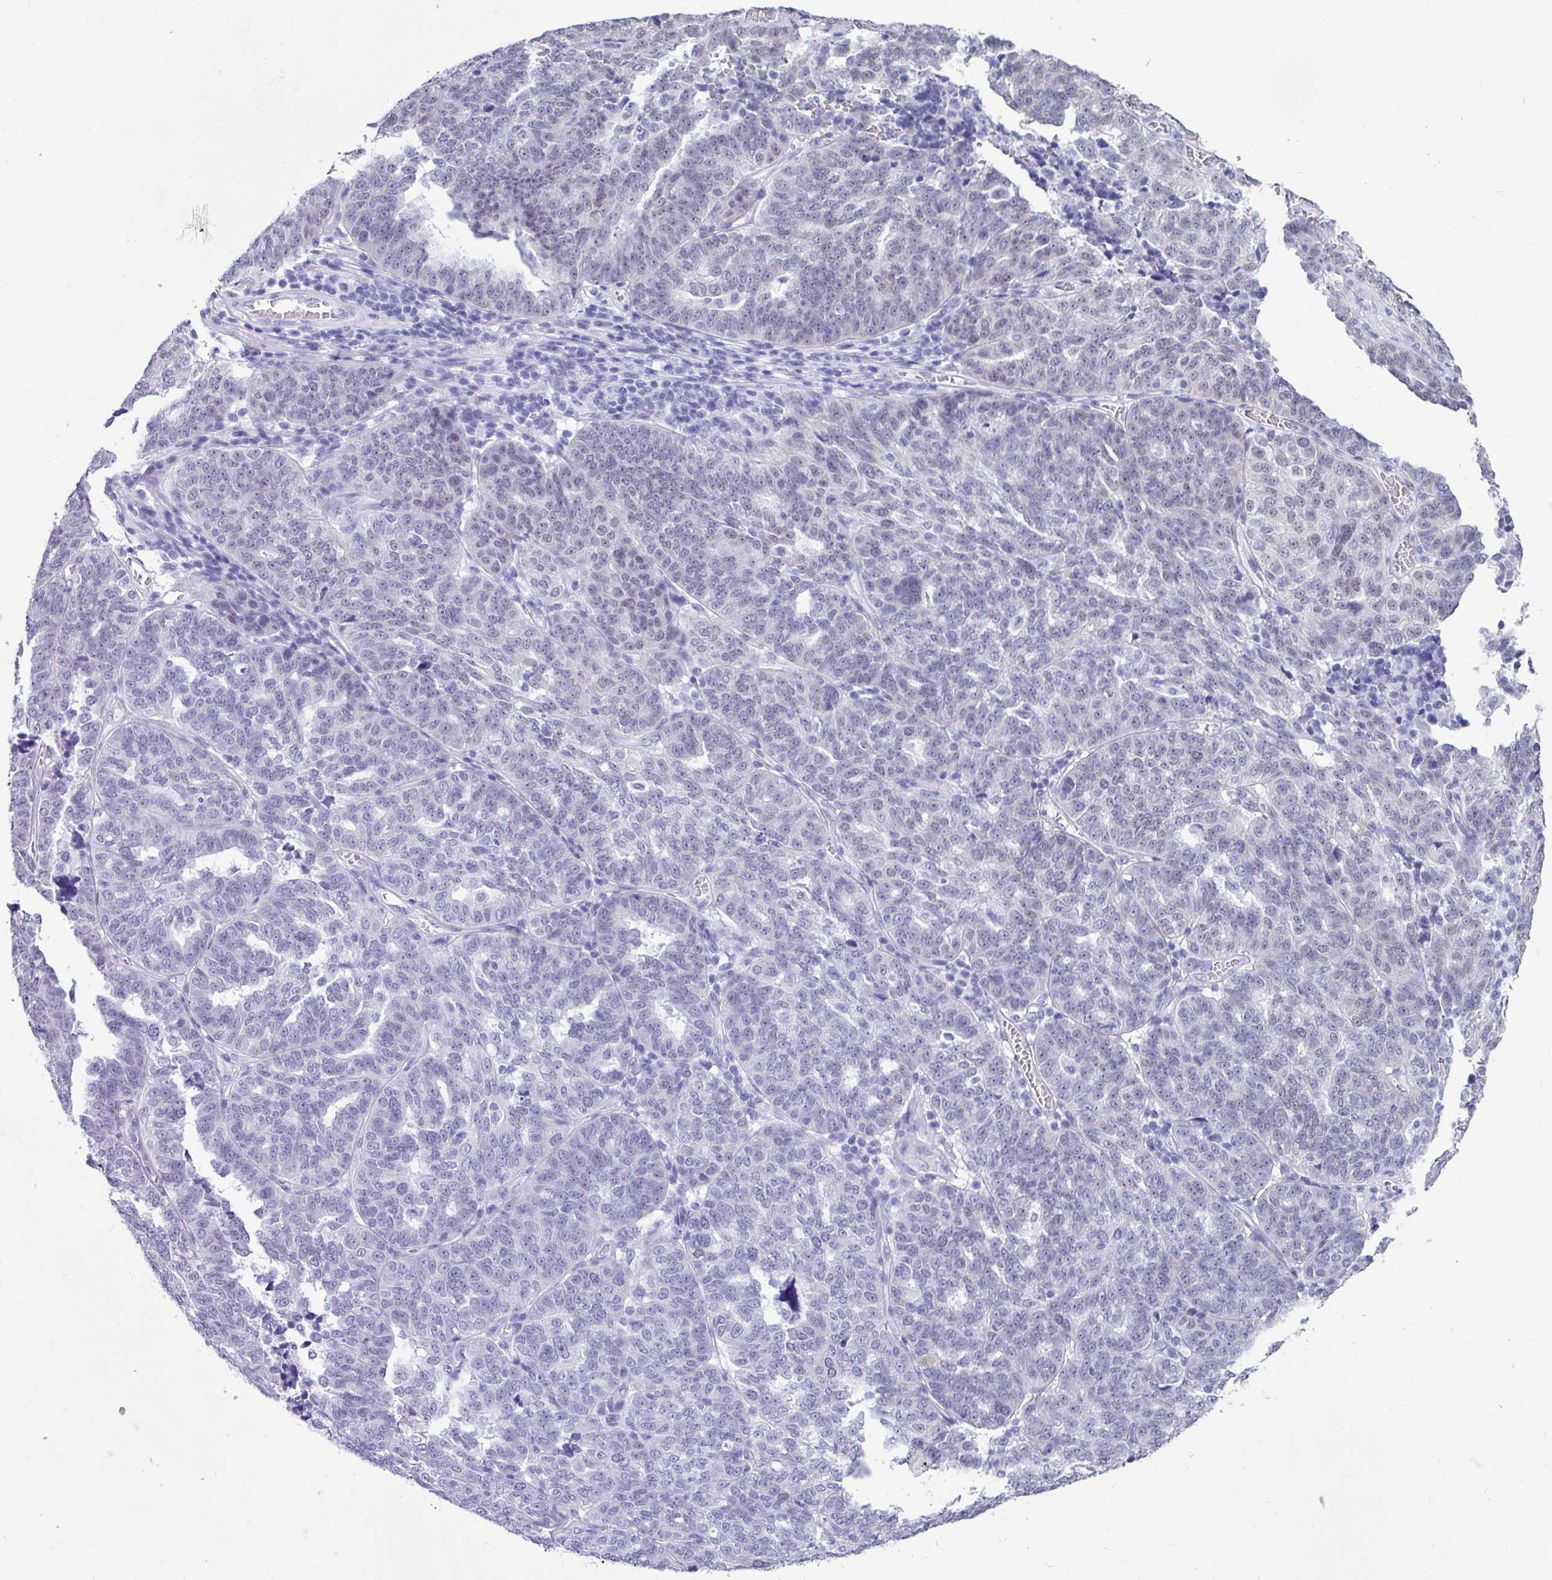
{"staining": {"intensity": "negative", "quantity": "none", "location": "none"}, "tissue": "ovarian cancer", "cell_type": "Tumor cells", "image_type": "cancer", "snomed": [{"axis": "morphology", "description": "Cystadenocarcinoma, serous, NOS"}, {"axis": "topography", "description": "Ovary"}], "caption": "Ovarian serous cystadenocarcinoma stained for a protein using IHC reveals no expression tumor cells.", "gene": "PUF60", "patient": {"sex": "female", "age": 59}}